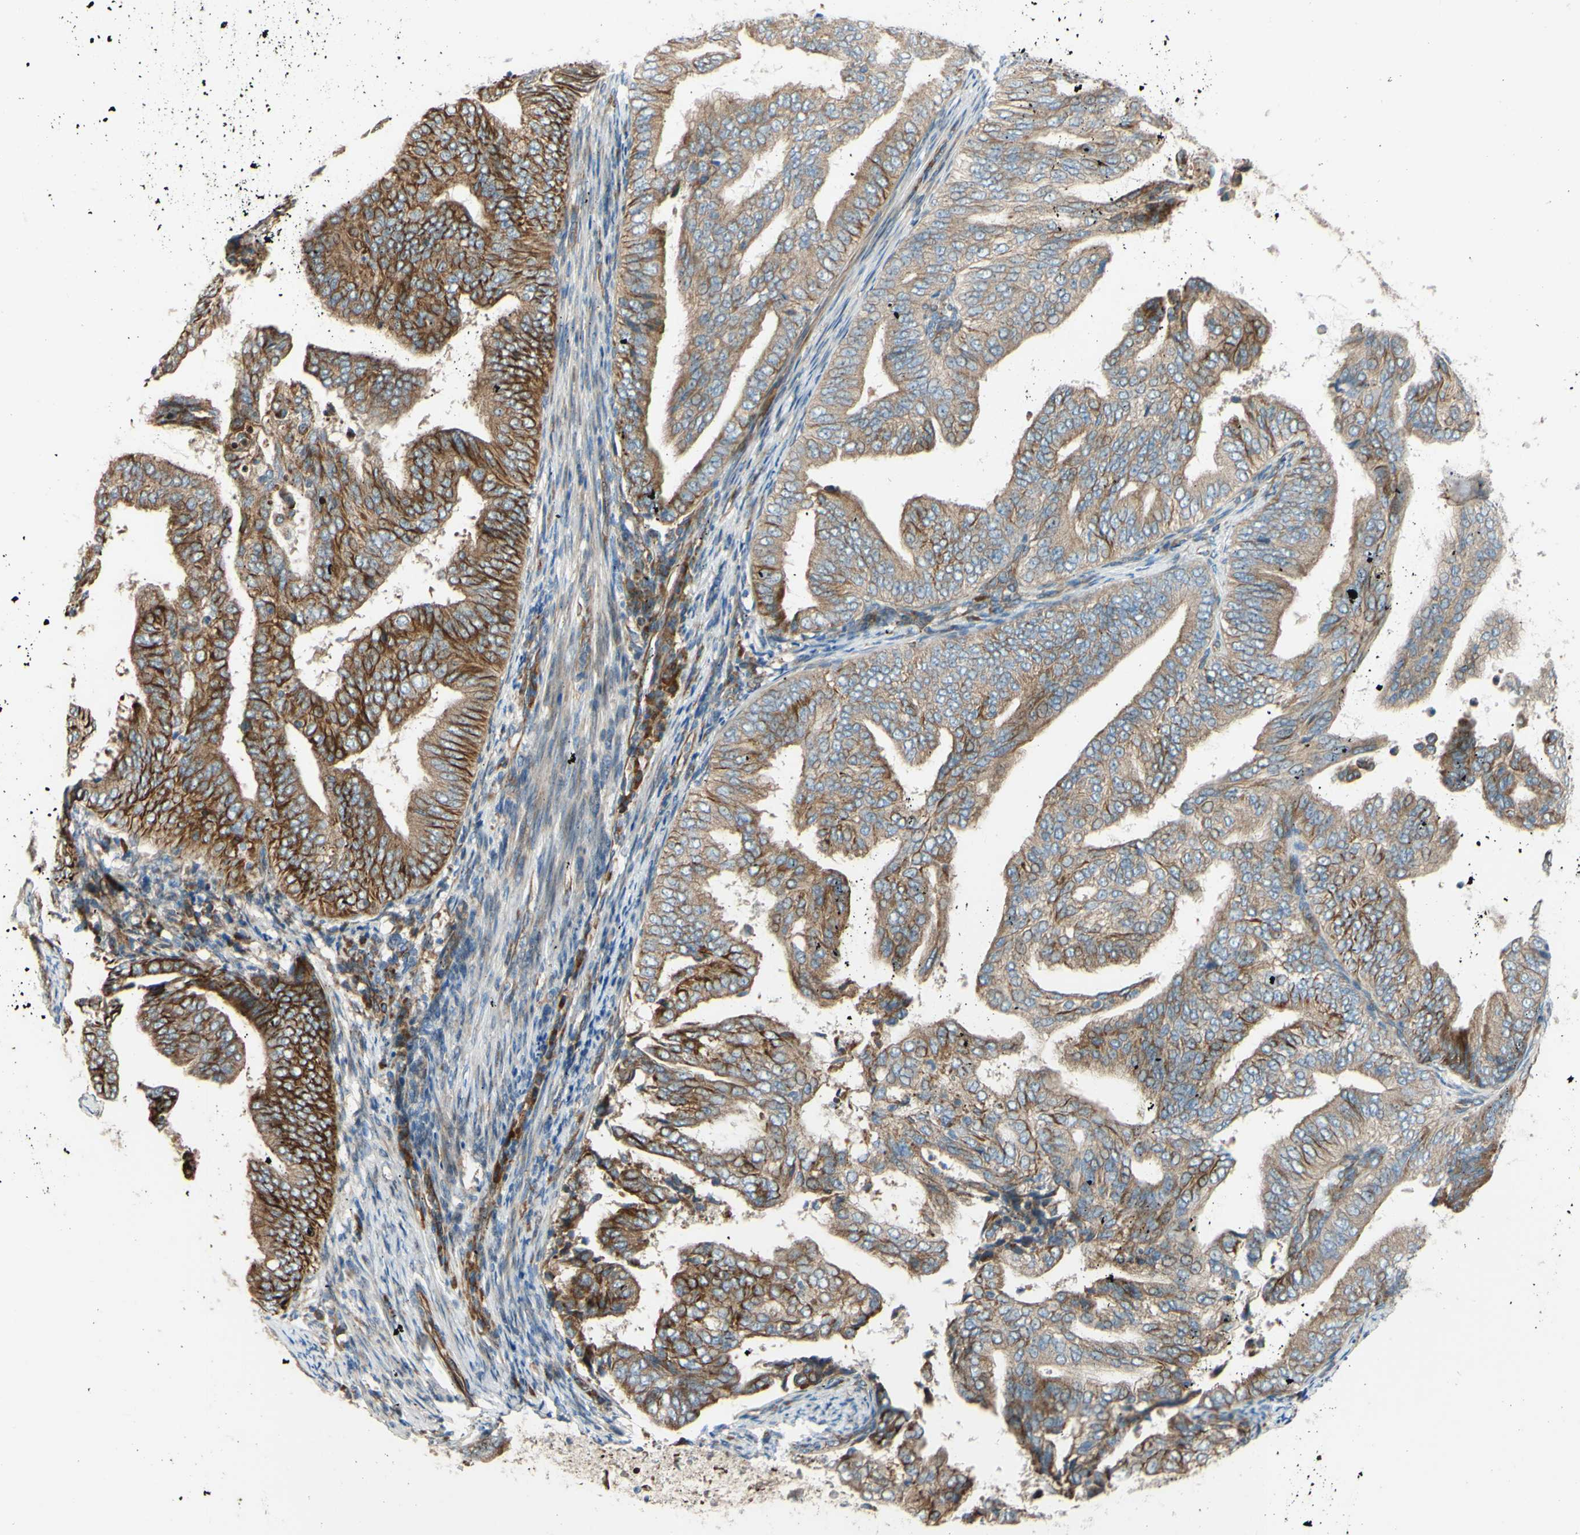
{"staining": {"intensity": "moderate", "quantity": ">75%", "location": "cytoplasmic/membranous"}, "tissue": "endometrial cancer", "cell_type": "Tumor cells", "image_type": "cancer", "snomed": [{"axis": "morphology", "description": "Adenocarcinoma, NOS"}, {"axis": "topography", "description": "Endometrium"}], "caption": "Tumor cells display moderate cytoplasmic/membranous positivity in approximately >75% of cells in endometrial cancer (adenocarcinoma).", "gene": "C1orf43", "patient": {"sex": "female", "age": 58}}